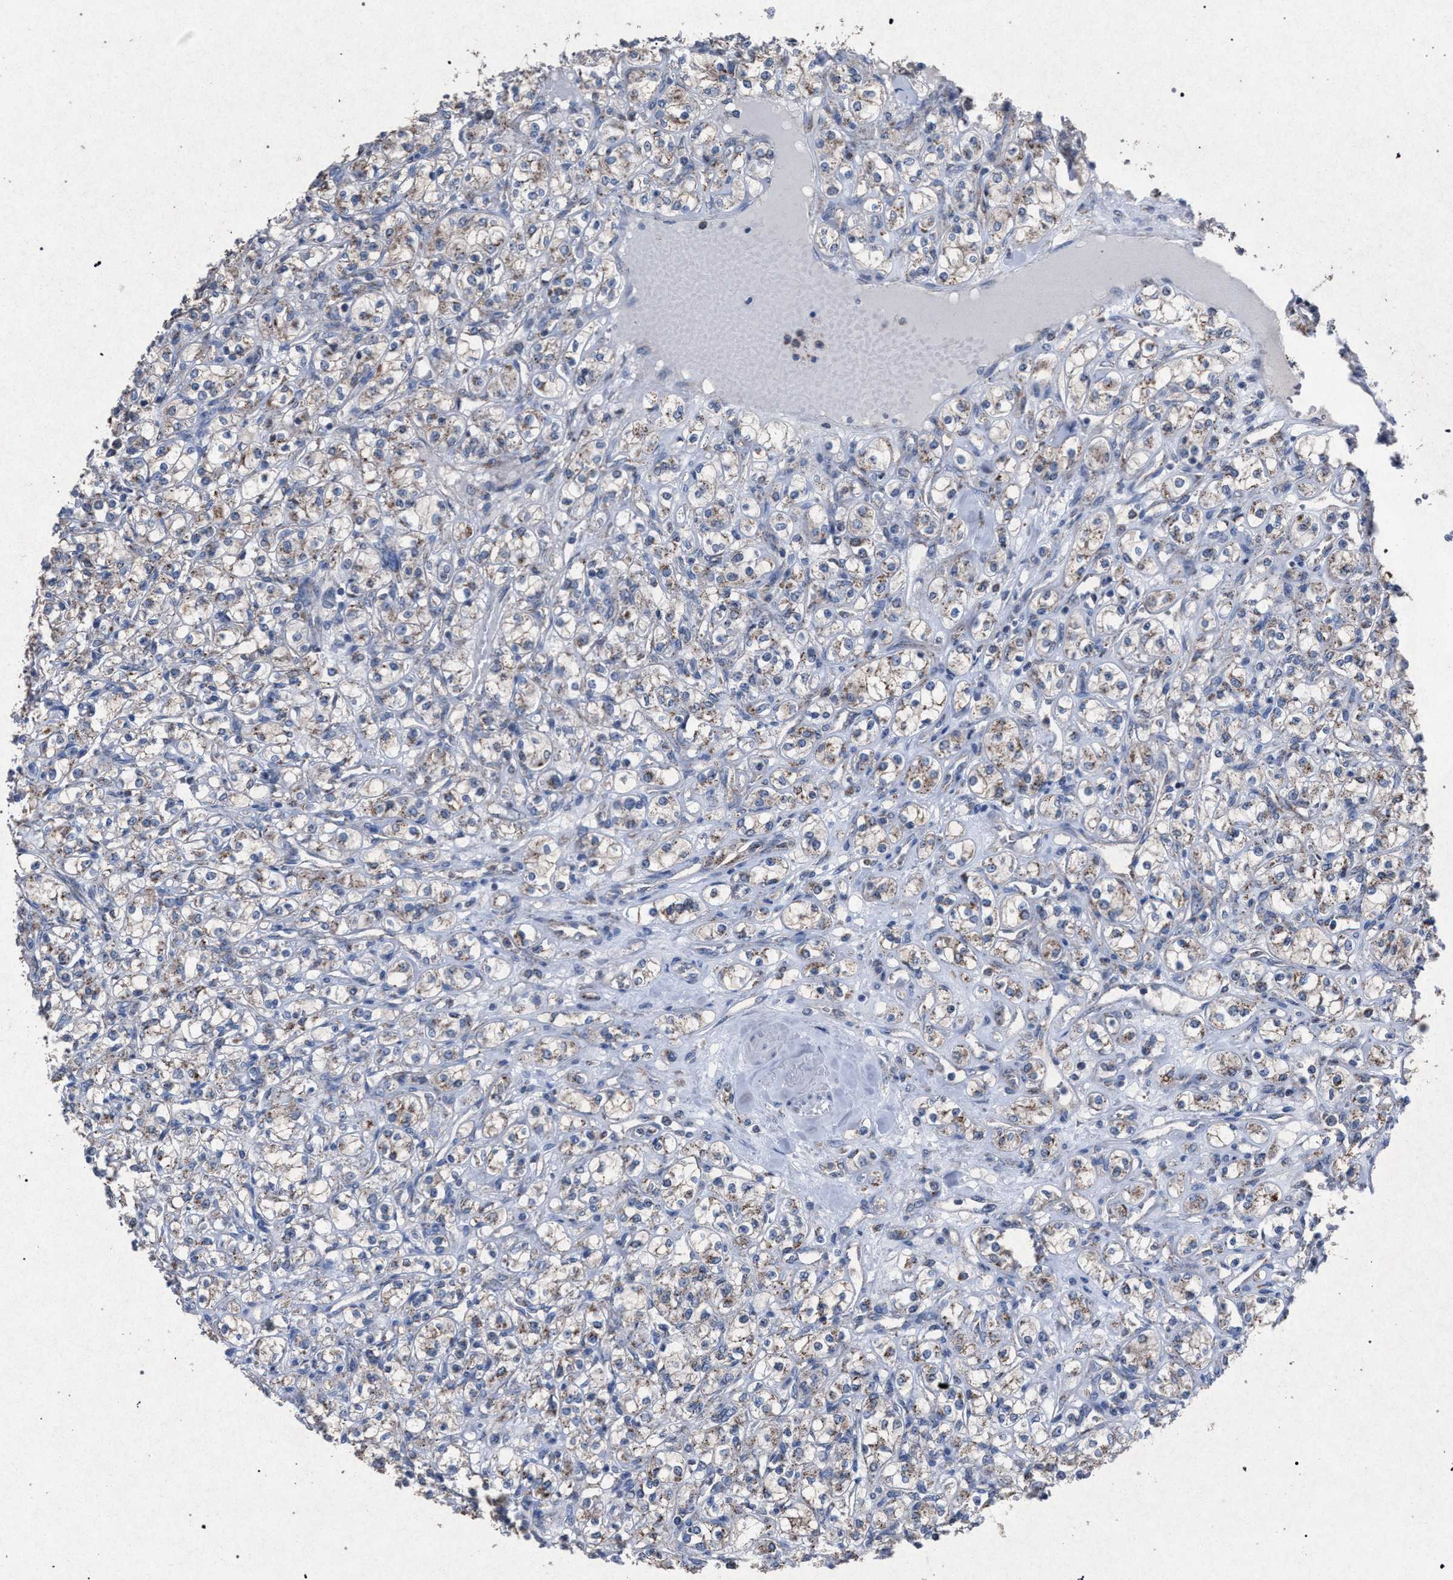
{"staining": {"intensity": "weak", "quantity": ">75%", "location": "cytoplasmic/membranous"}, "tissue": "renal cancer", "cell_type": "Tumor cells", "image_type": "cancer", "snomed": [{"axis": "morphology", "description": "Adenocarcinoma, NOS"}, {"axis": "topography", "description": "Kidney"}], "caption": "This is an image of IHC staining of renal adenocarcinoma, which shows weak expression in the cytoplasmic/membranous of tumor cells.", "gene": "HSD17B4", "patient": {"sex": "male", "age": 77}}